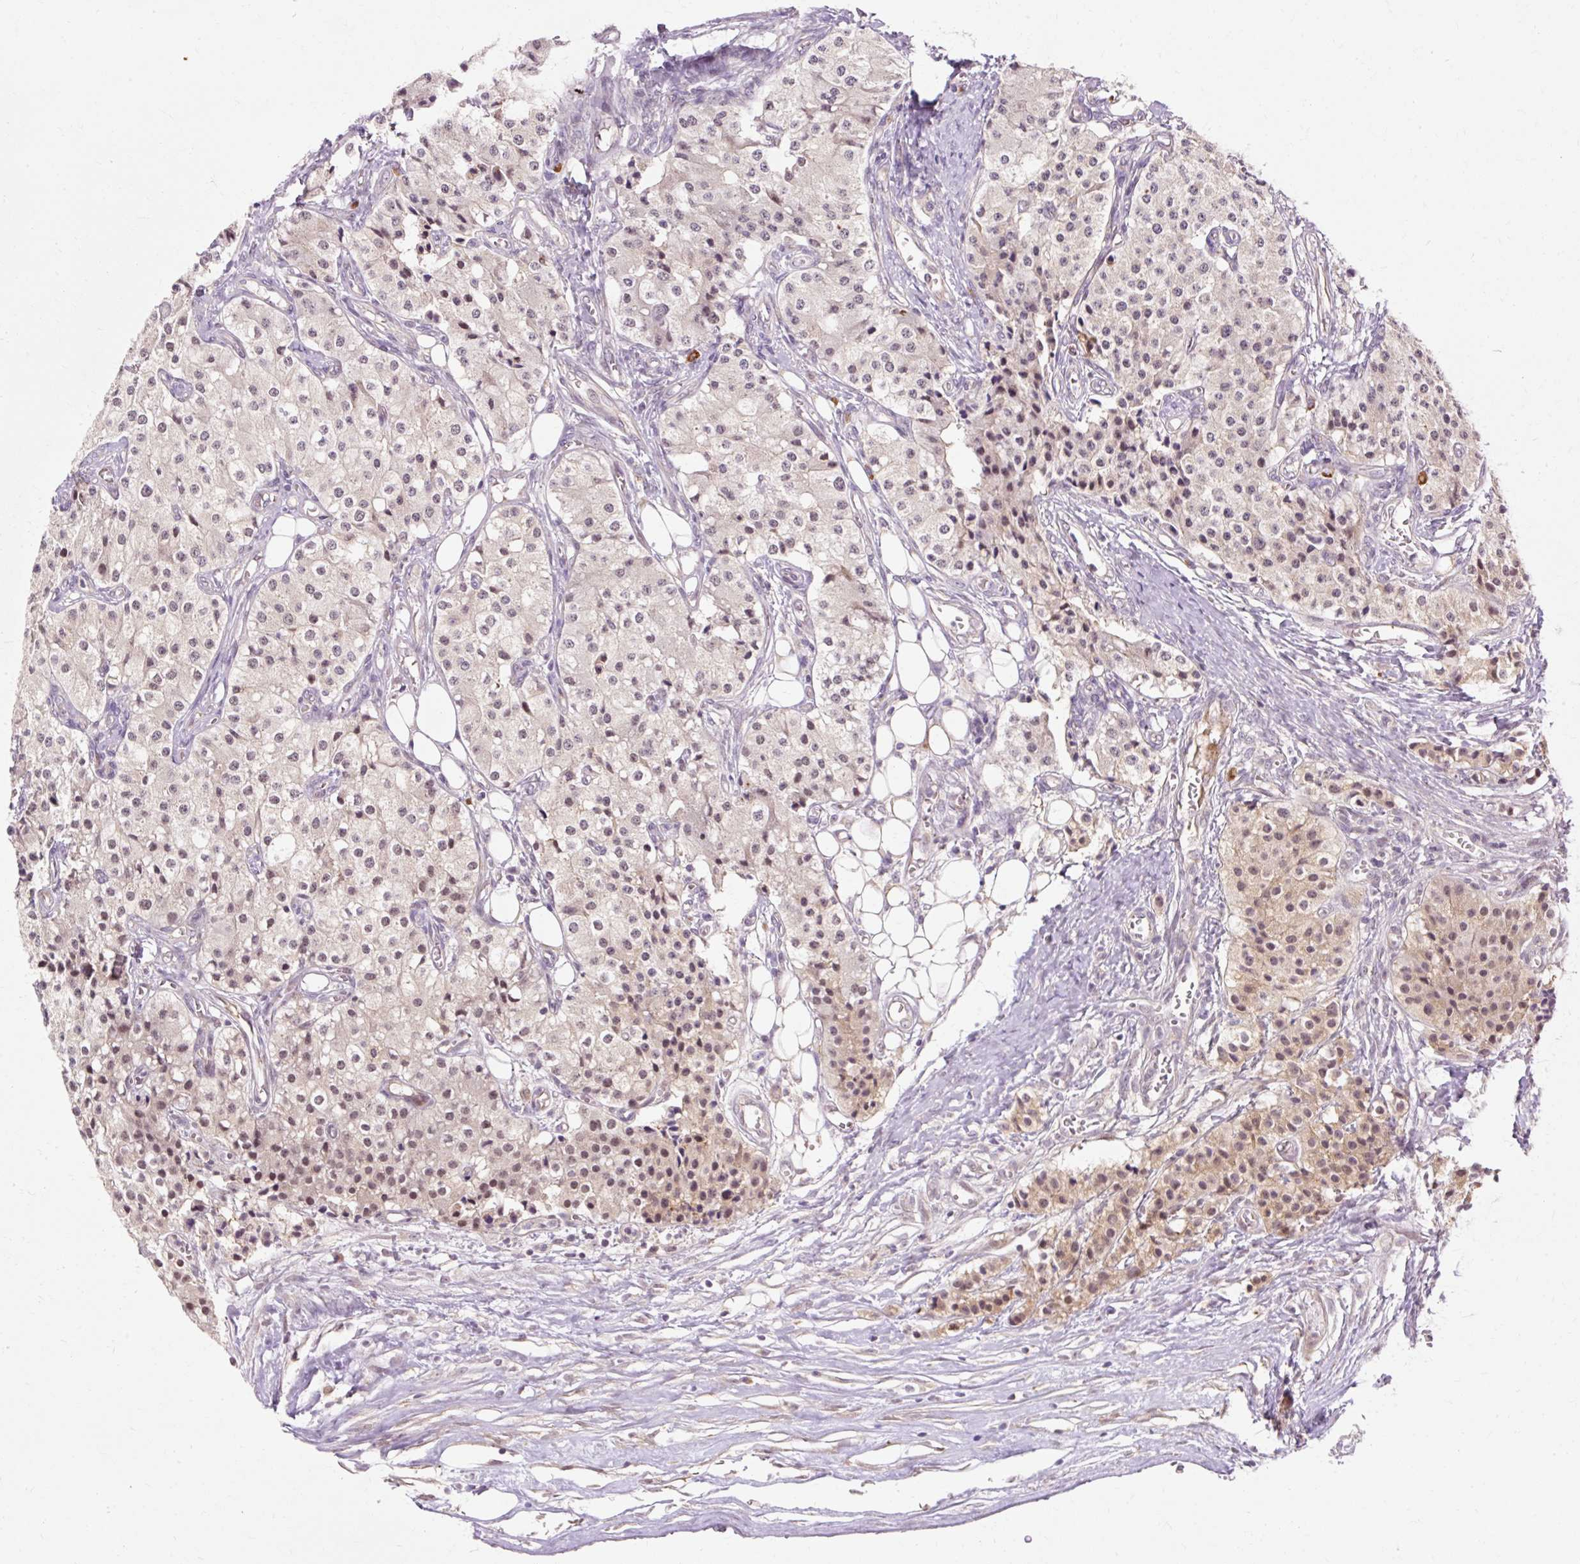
{"staining": {"intensity": "moderate", "quantity": "<25%", "location": "cytoplasmic/membranous,nuclear"}, "tissue": "carcinoid", "cell_type": "Tumor cells", "image_type": "cancer", "snomed": [{"axis": "morphology", "description": "Carcinoid, malignant, NOS"}, {"axis": "topography", "description": "Colon"}], "caption": "Brown immunohistochemical staining in human malignant carcinoid shows moderate cytoplasmic/membranous and nuclear expression in approximately <25% of tumor cells.", "gene": "GEMIN2", "patient": {"sex": "female", "age": 52}}